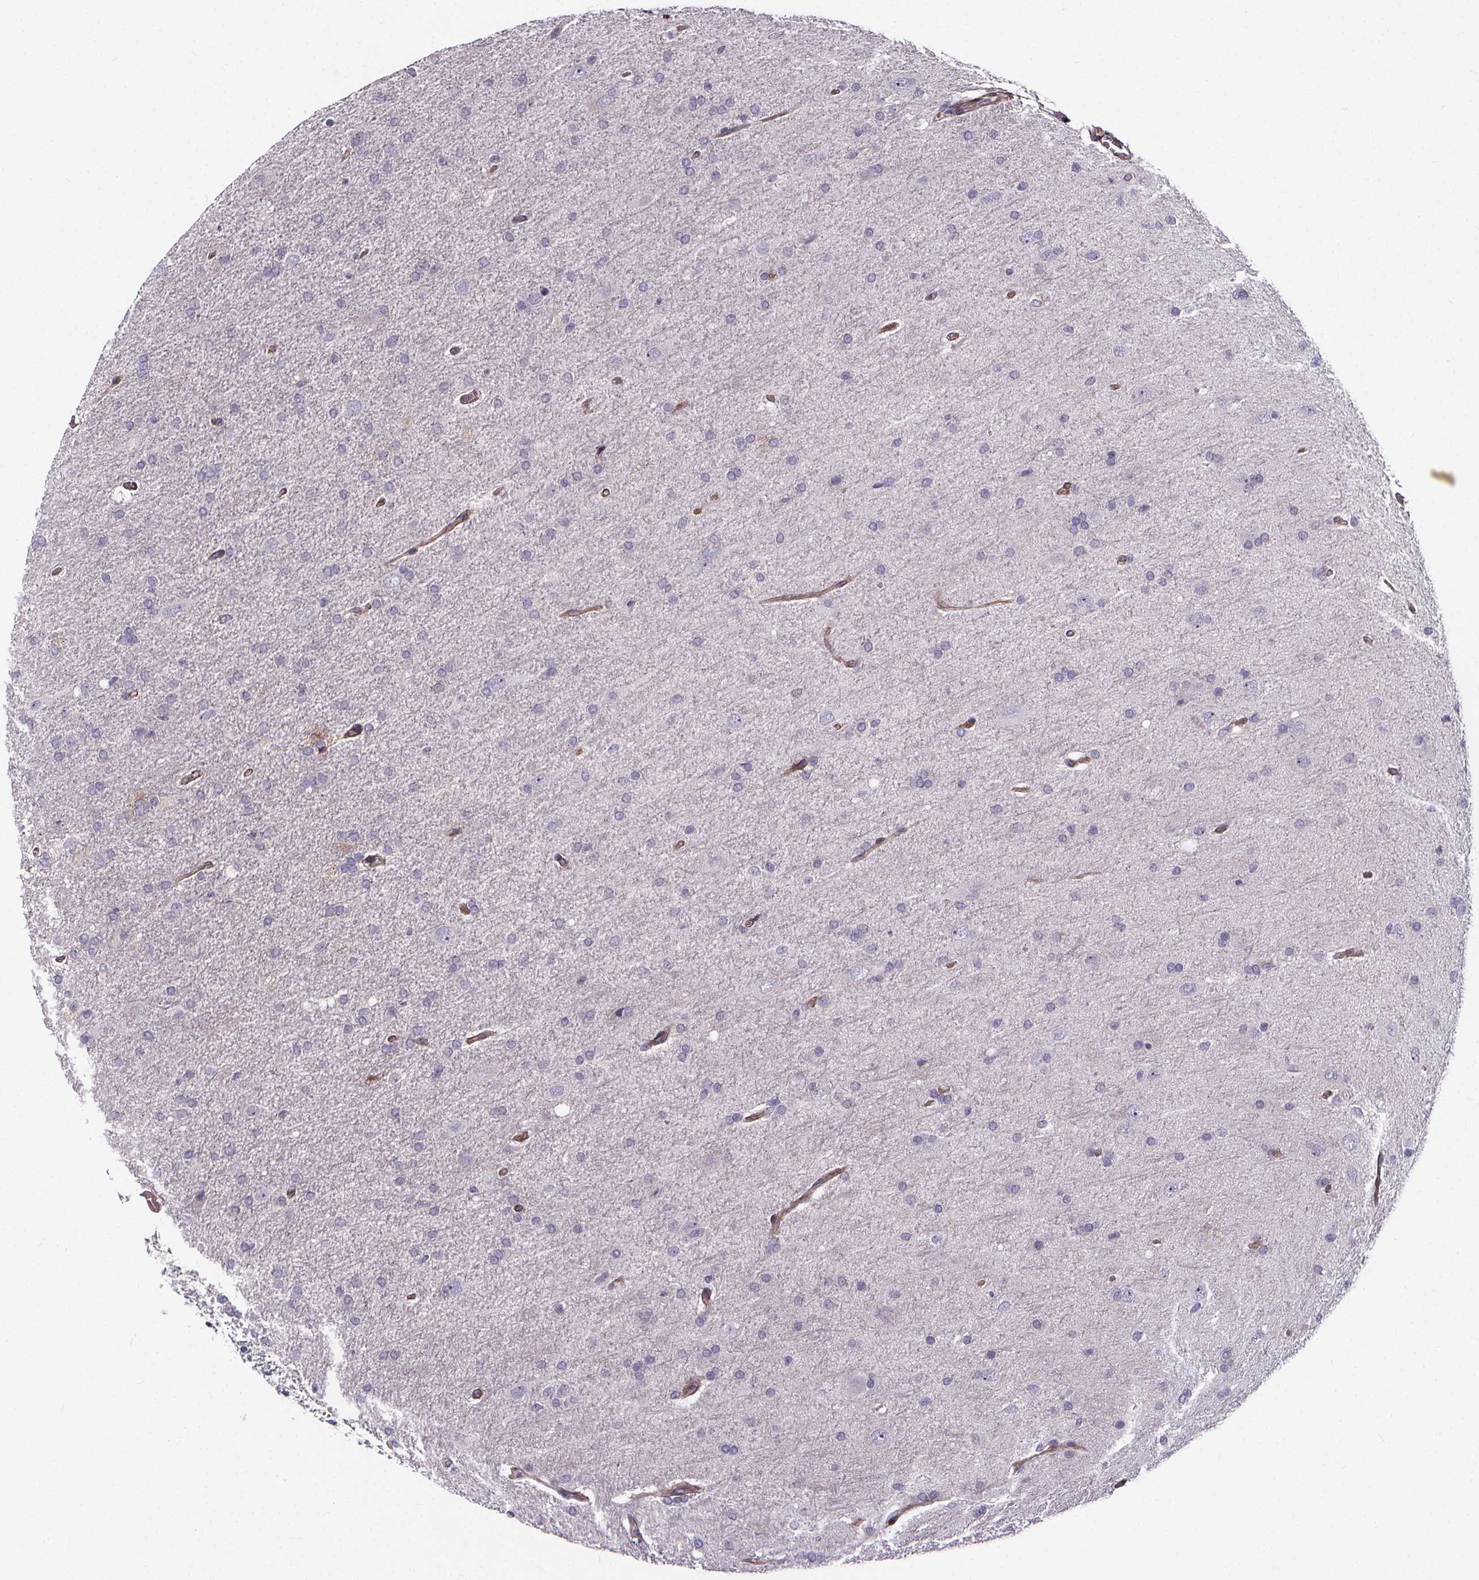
{"staining": {"intensity": "negative", "quantity": "none", "location": "none"}, "tissue": "glioma", "cell_type": "Tumor cells", "image_type": "cancer", "snomed": [{"axis": "morphology", "description": "Glioma, malignant, High grade"}, {"axis": "topography", "description": "Cerebral cortex"}], "caption": "High power microscopy histopathology image of an immunohistochemistry (IHC) micrograph of malignant glioma (high-grade), revealing no significant positivity in tumor cells.", "gene": "AEBP1", "patient": {"sex": "male", "age": 70}}